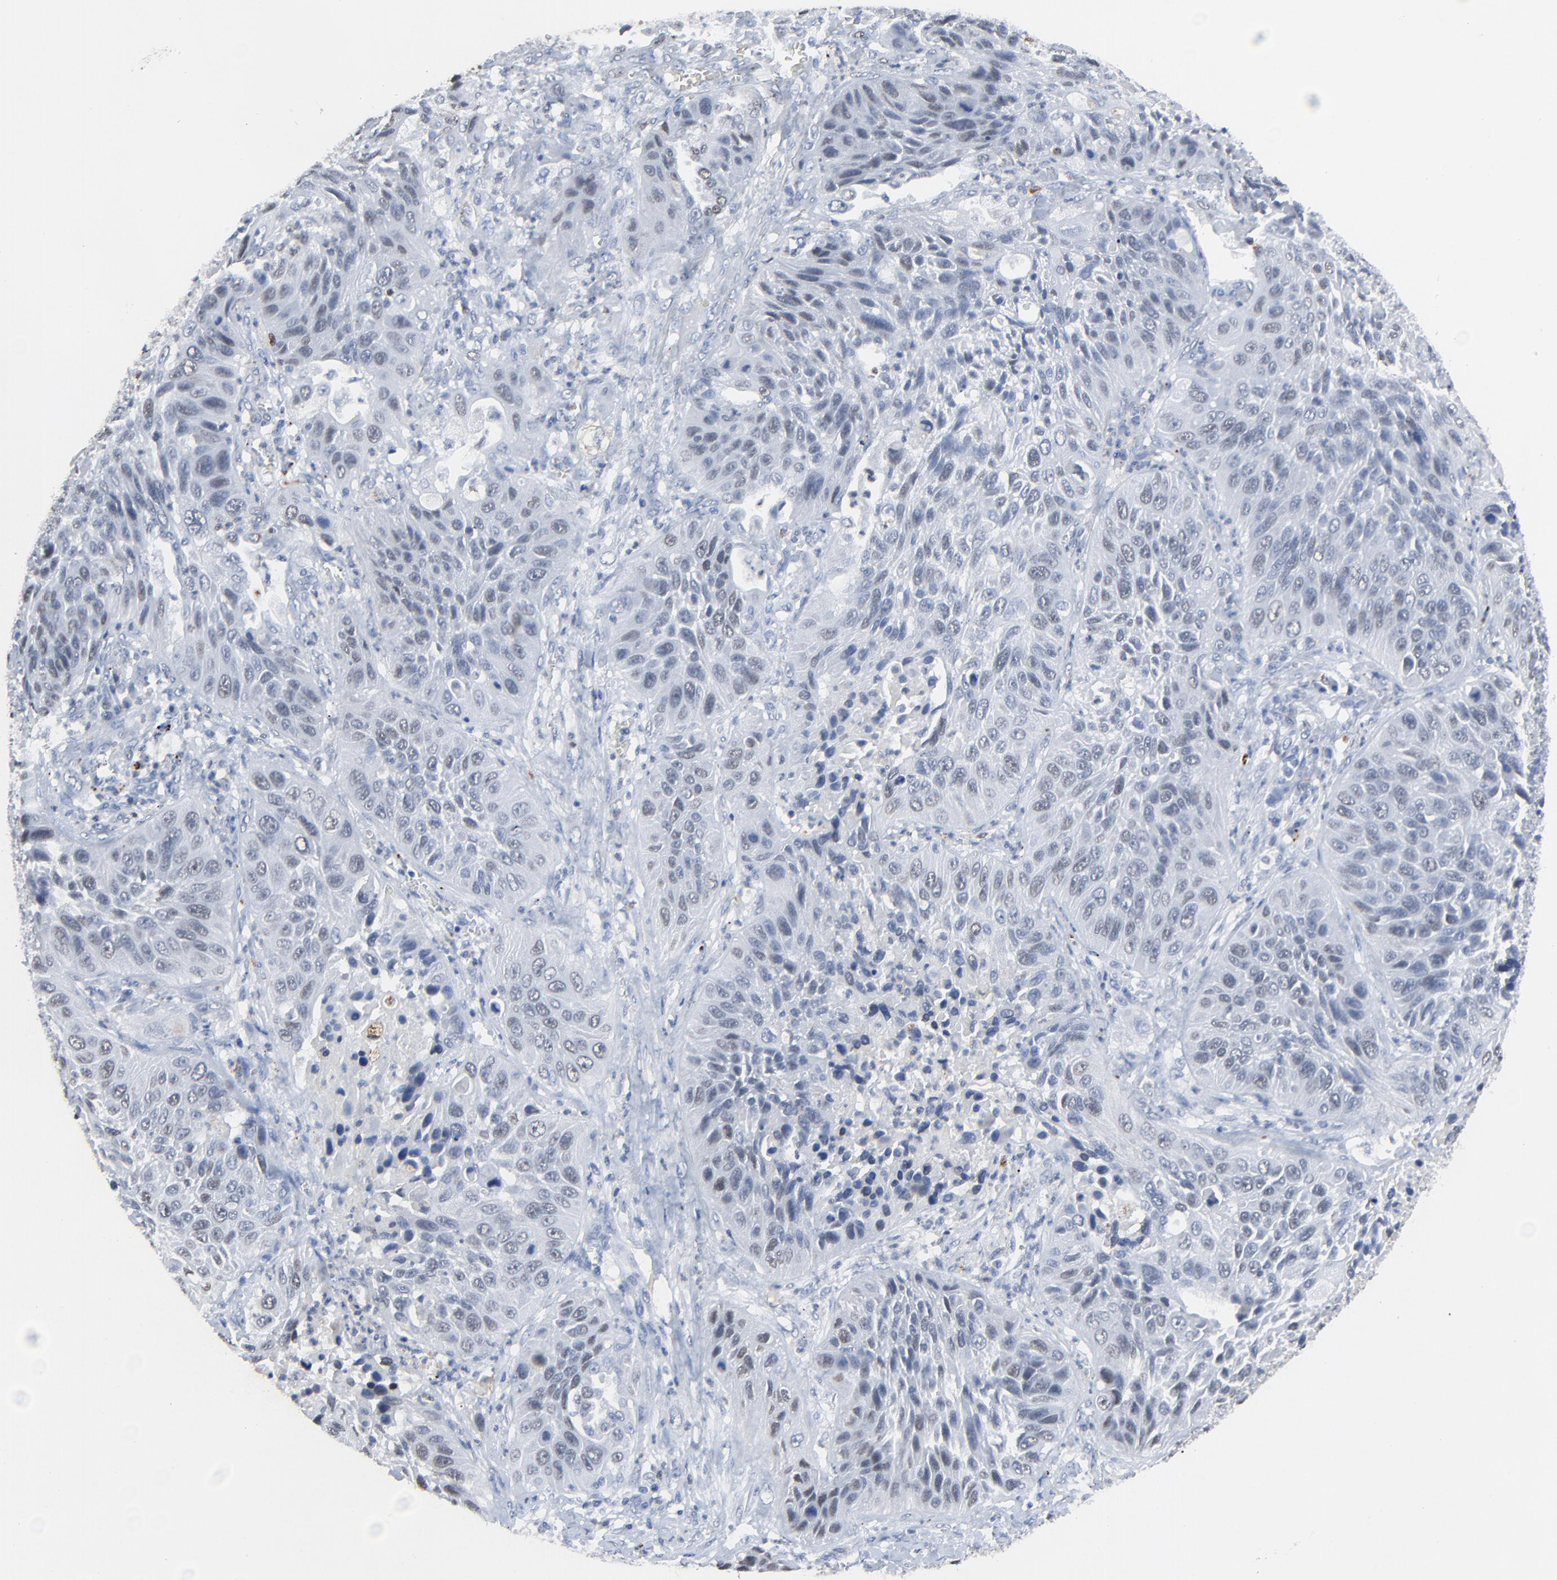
{"staining": {"intensity": "weak", "quantity": "25%-75%", "location": "nuclear"}, "tissue": "lung cancer", "cell_type": "Tumor cells", "image_type": "cancer", "snomed": [{"axis": "morphology", "description": "Squamous cell carcinoma, NOS"}, {"axis": "topography", "description": "Lung"}], "caption": "A photomicrograph of lung cancer (squamous cell carcinoma) stained for a protein reveals weak nuclear brown staining in tumor cells. Using DAB (brown) and hematoxylin (blue) stains, captured at high magnification using brightfield microscopy.", "gene": "BIRC3", "patient": {"sex": "female", "age": 76}}